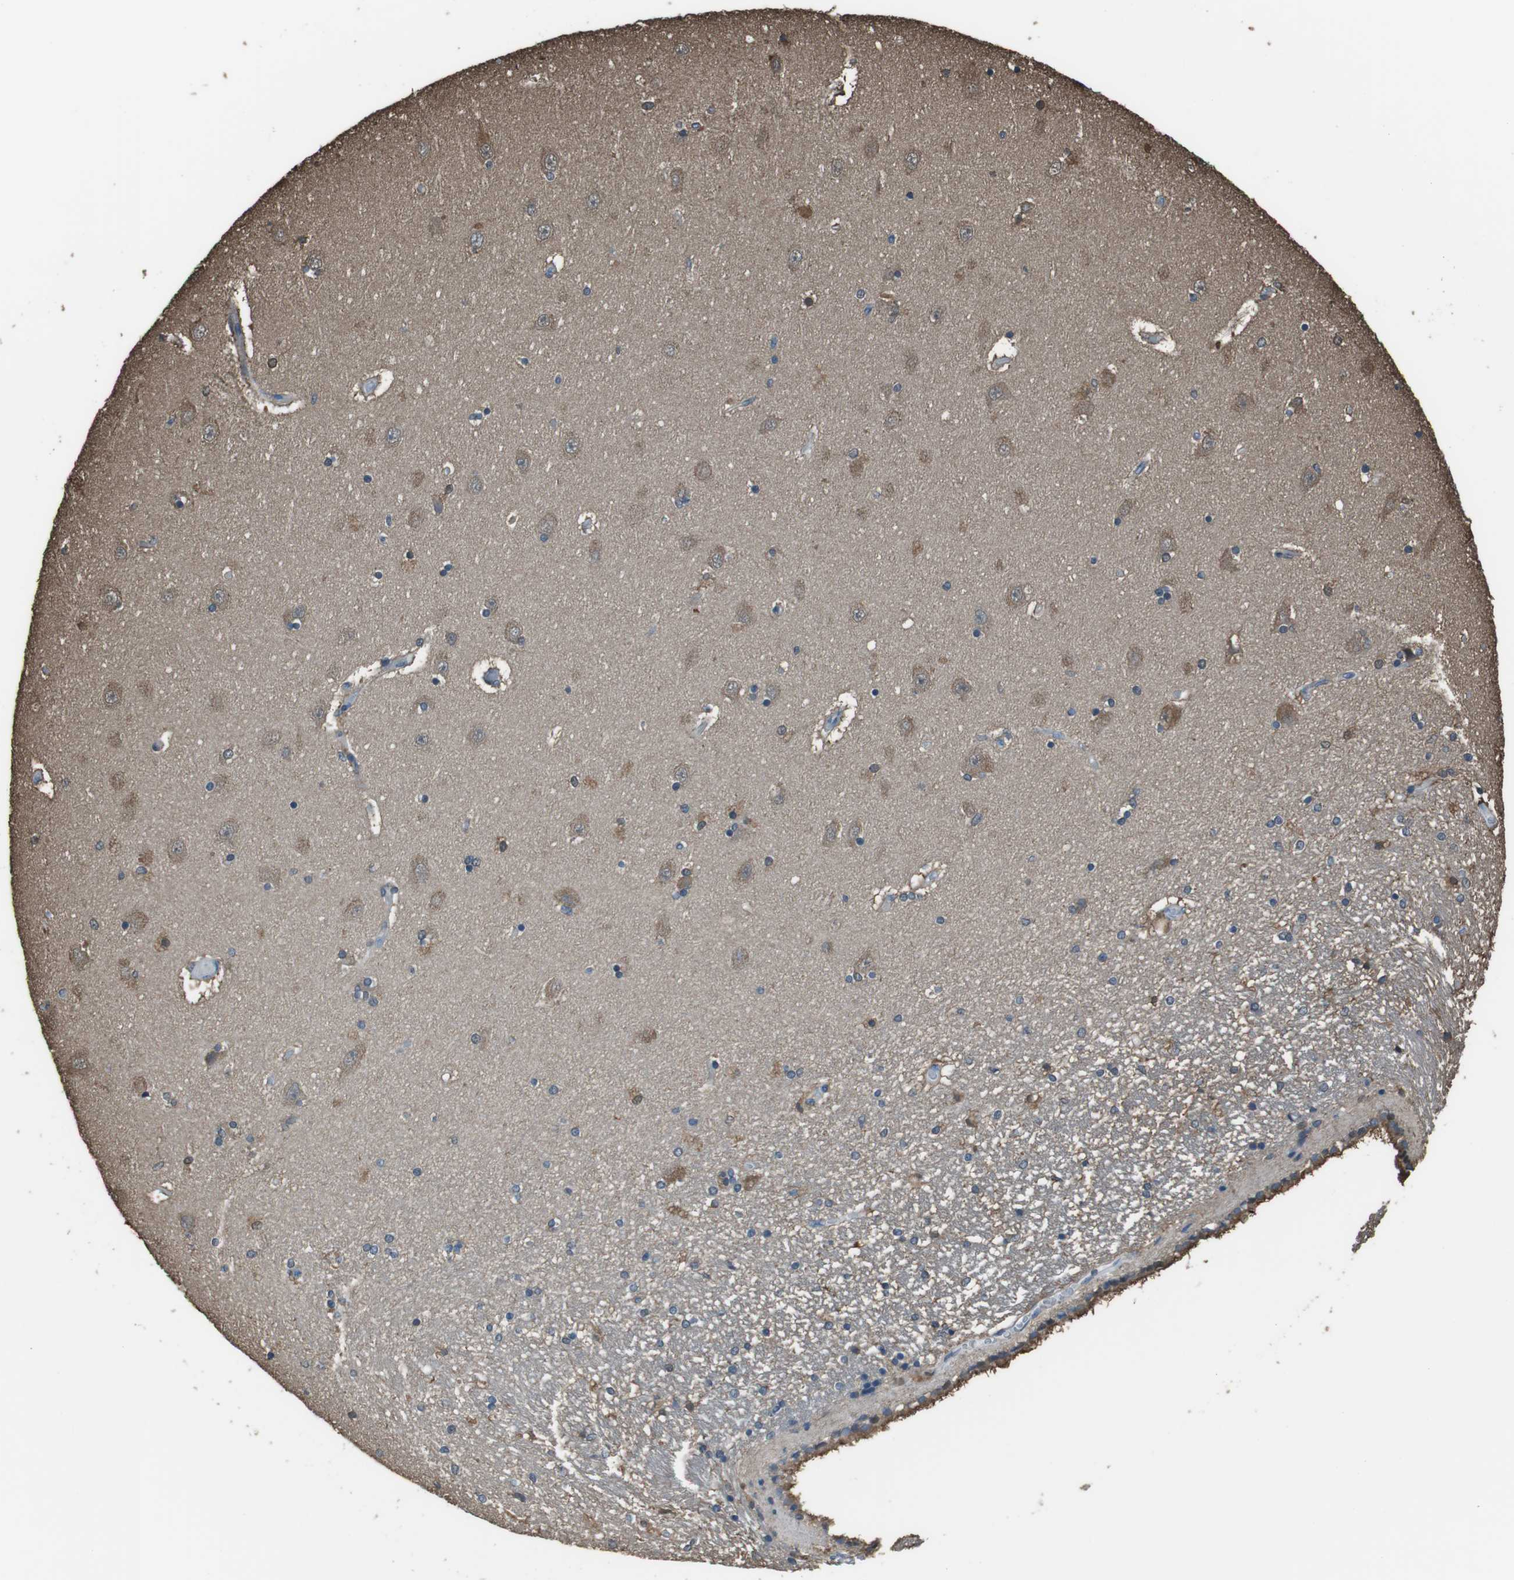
{"staining": {"intensity": "moderate", "quantity": "<25%", "location": "cytoplasmic/membranous"}, "tissue": "hippocampus", "cell_type": "Glial cells", "image_type": "normal", "snomed": [{"axis": "morphology", "description": "Normal tissue, NOS"}, {"axis": "topography", "description": "Hippocampus"}], "caption": "This is a micrograph of immunohistochemistry staining of normal hippocampus, which shows moderate staining in the cytoplasmic/membranous of glial cells.", "gene": "TWSG1", "patient": {"sex": "female", "age": 54}}